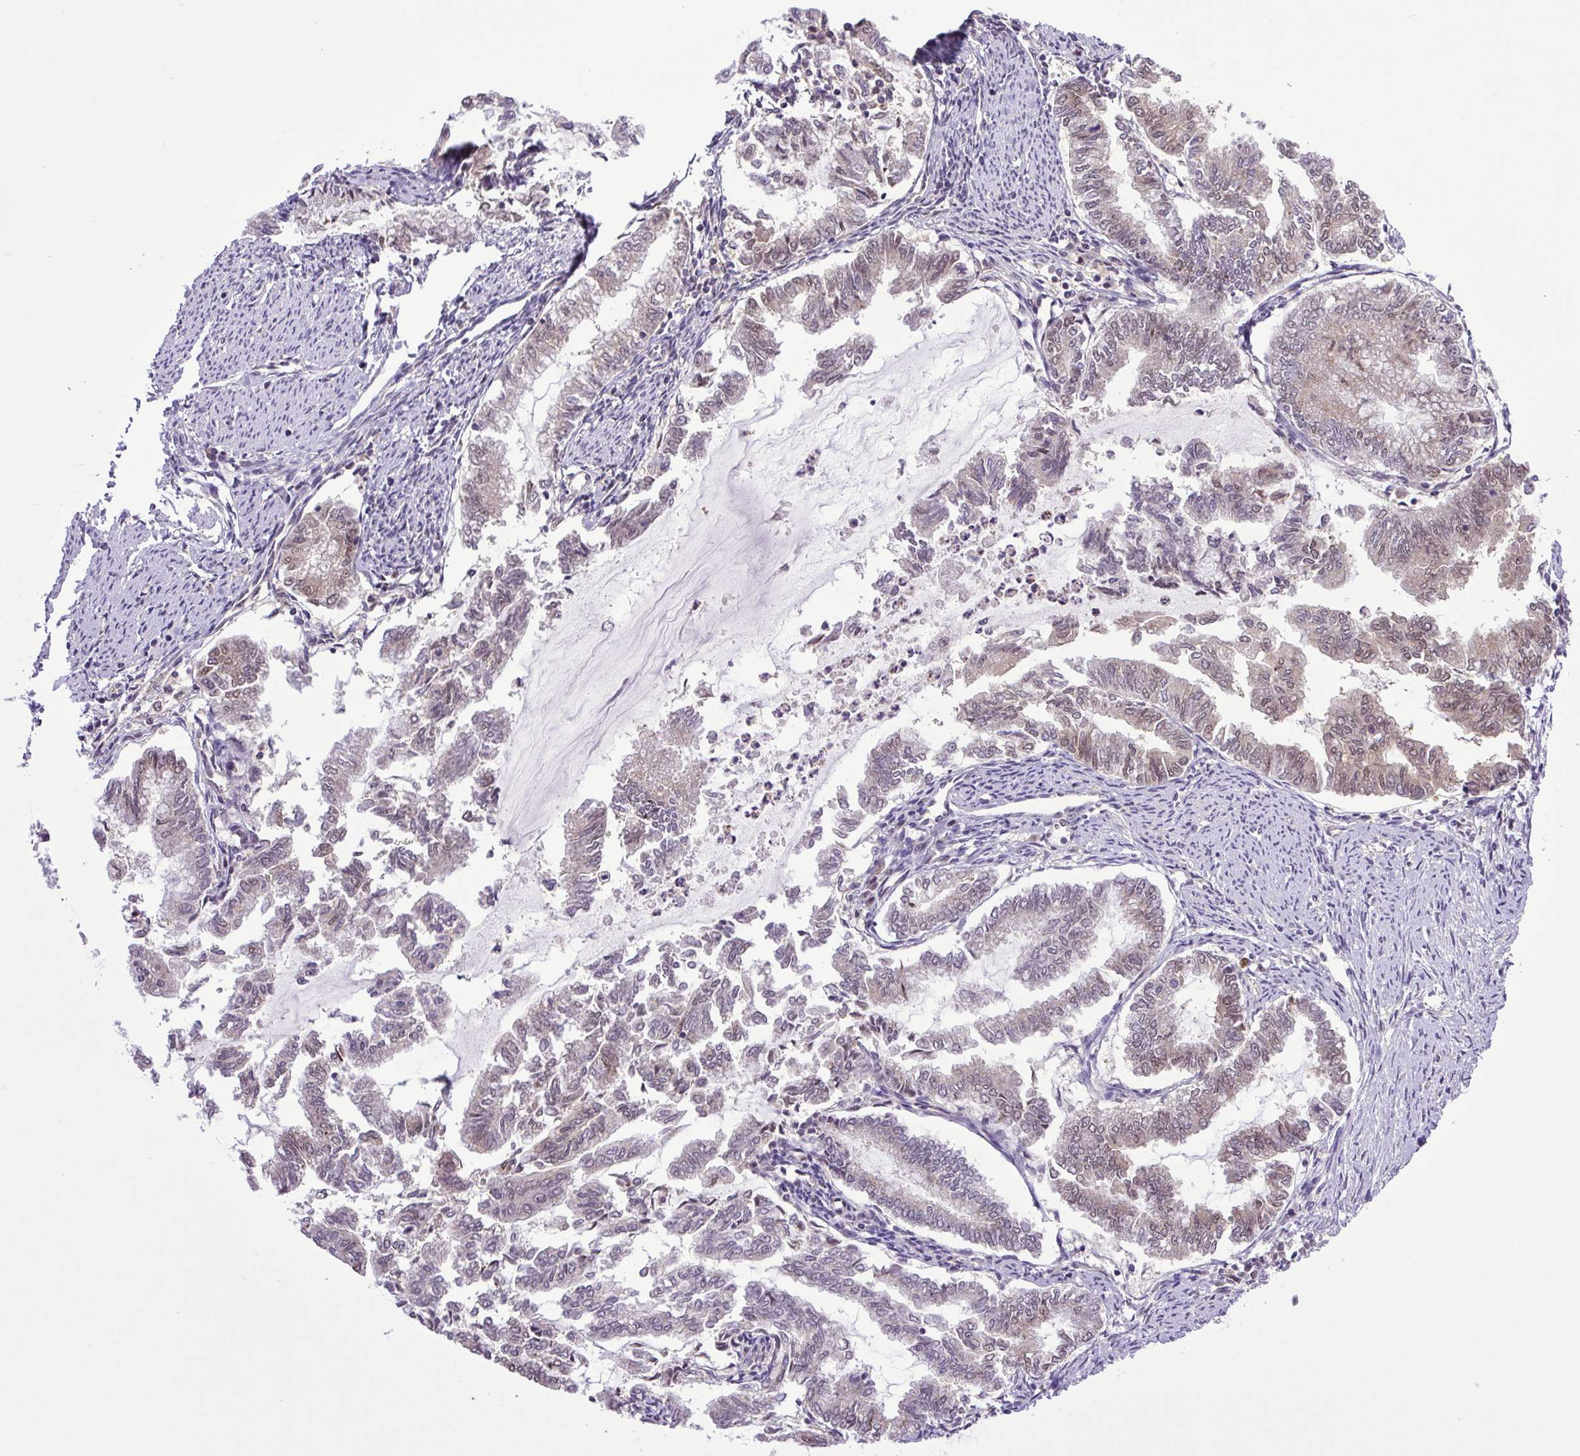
{"staining": {"intensity": "weak", "quantity": "<25%", "location": "nuclear"}, "tissue": "endometrial cancer", "cell_type": "Tumor cells", "image_type": "cancer", "snomed": [{"axis": "morphology", "description": "Adenocarcinoma, NOS"}, {"axis": "topography", "description": "Endometrium"}], "caption": "A high-resolution micrograph shows immunohistochemistry (IHC) staining of endometrial cancer (adenocarcinoma), which reveals no significant positivity in tumor cells.", "gene": "SGTA", "patient": {"sex": "female", "age": 79}}